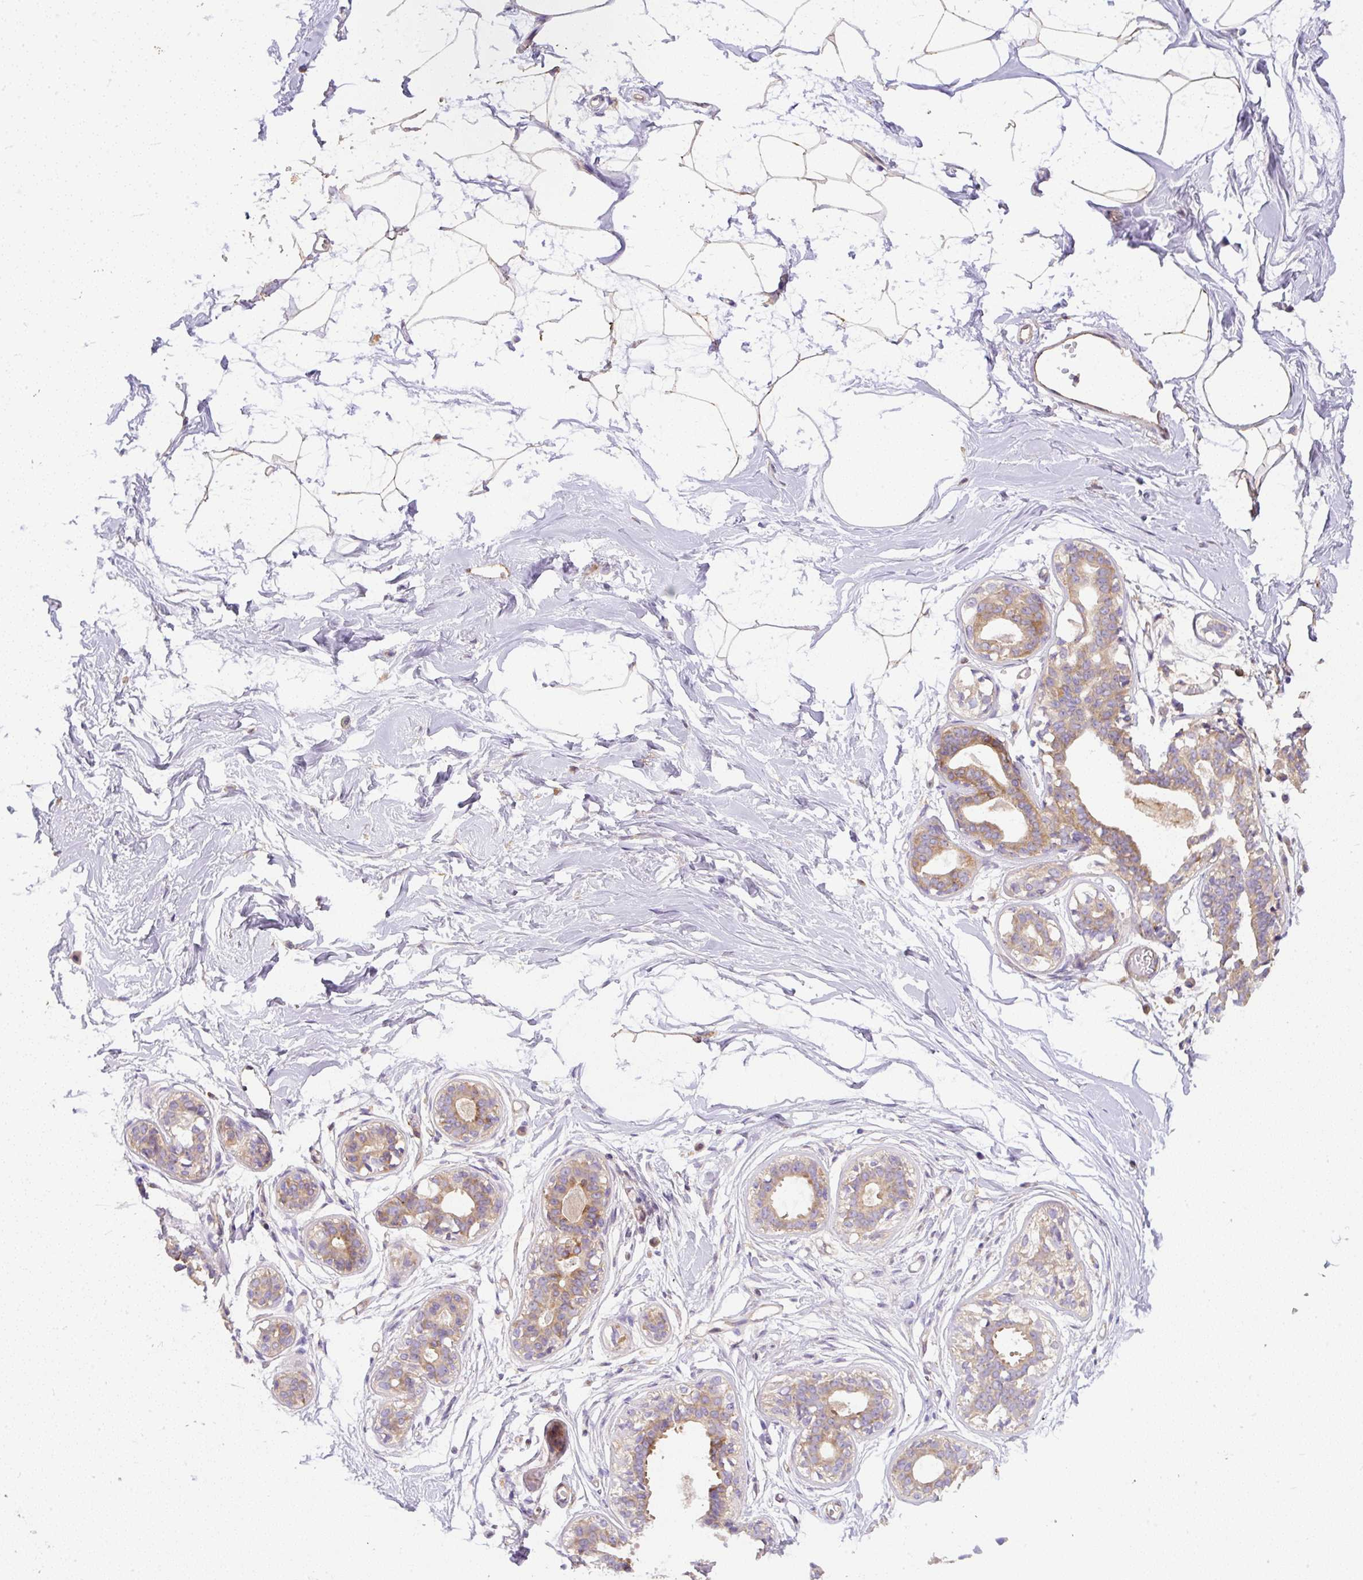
{"staining": {"intensity": "negative", "quantity": "none", "location": "none"}, "tissue": "breast", "cell_type": "Adipocytes", "image_type": "normal", "snomed": [{"axis": "morphology", "description": "Normal tissue, NOS"}, {"axis": "topography", "description": "Breast"}], "caption": "The micrograph exhibits no staining of adipocytes in unremarkable breast.", "gene": "DAPK1", "patient": {"sex": "female", "age": 45}}